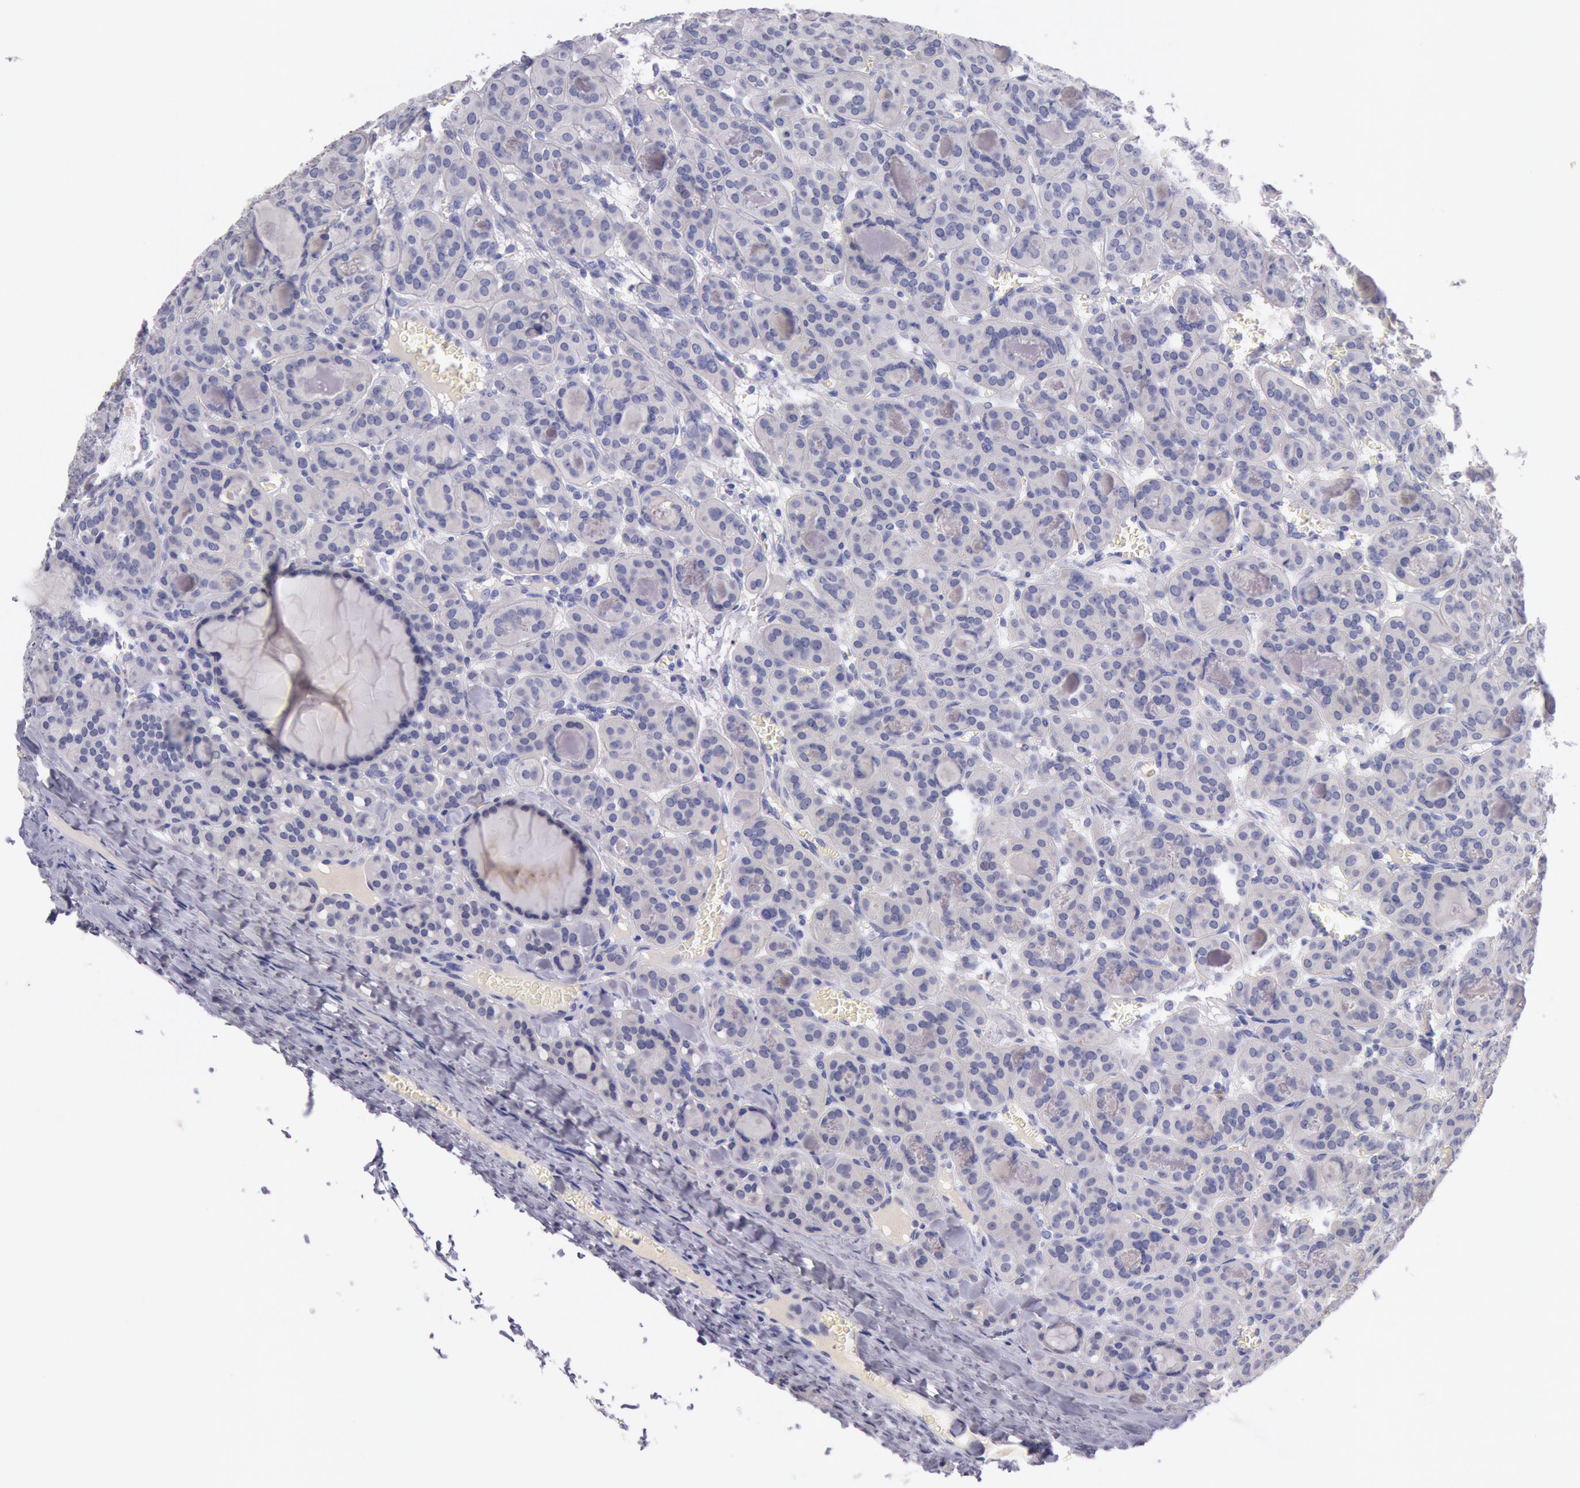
{"staining": {"intensity": "negative", "quantity": "none", "location": "none"}, "tissue": "thyroid cancer", "cell_type": "Tumor cells", "image_type": "cancer", "snomed": [{"axis": "morphology", "description": "Follicular adenoma carcinoma, NOS"}, {"axis": "topography", "description": "Thyroid gland"}], "caption": "A micrograph of human follicular adenoma carcinoma (thyroid) is negative for staining in tumor cells.", "gene": "EGFR", "patient": {"sex": "female", "age": 71}}